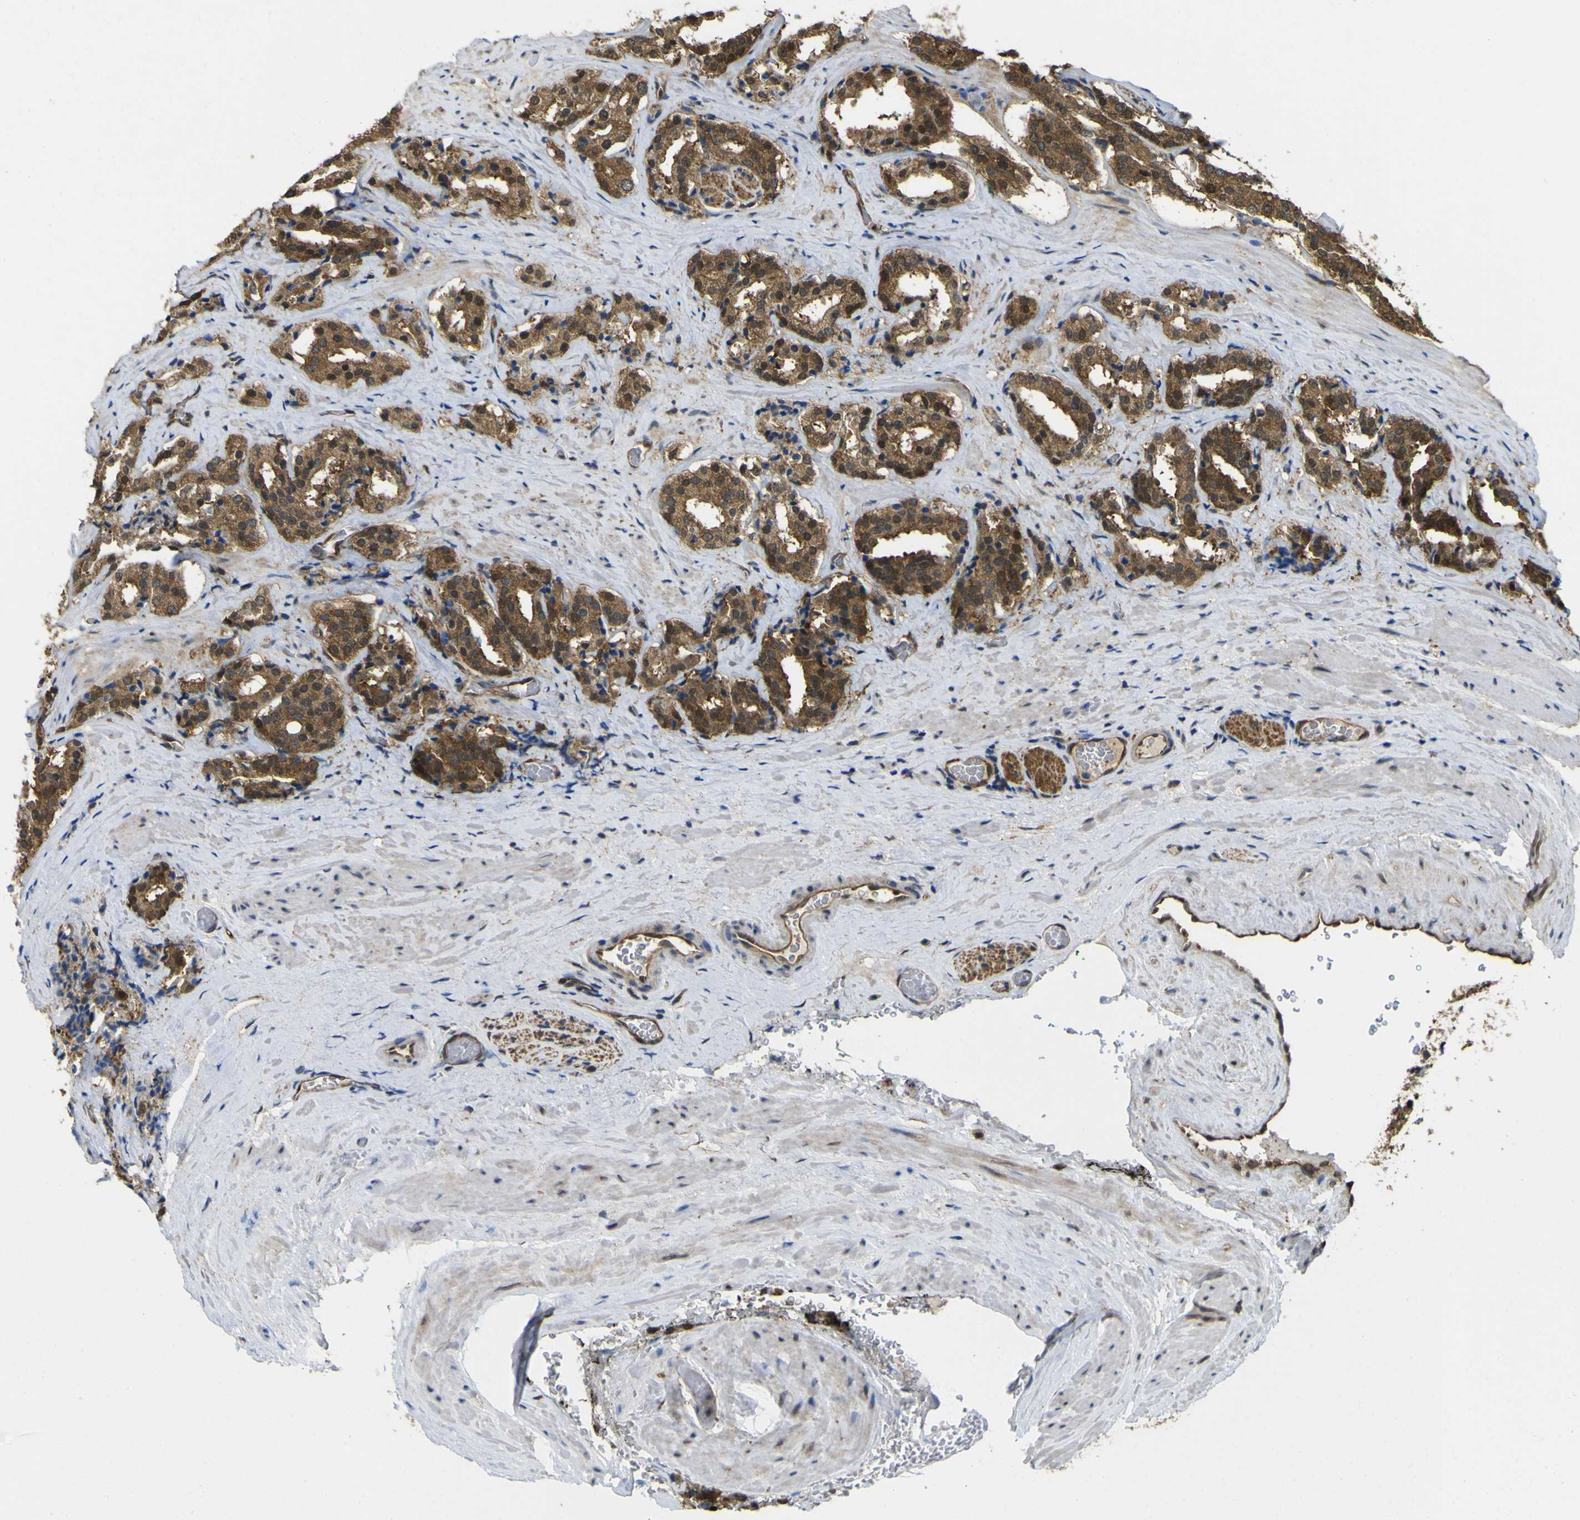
{"staining": {"intensity": "strong", "quantity": ">75%", "location": "cytoplasmic/membranous,nuclear"}, "tissue": "prostate cancer", "cell_type": "Tumor cells", "image_type": "cancer", "snomed": [{"axis": "morphology", "description": "Adenocarcinoma, High grade"}, {"axis": "topography", "description": "Prostate"}], "caption": "Prostate cancer tissue displays strong cytoplasmic/membranous and nuclear positivity in approximately >75% of tumor cells The staining was performed using DAB to visualize the protein expression in brown, while the nuclei were stained in blue with hematoxylin (Magnification: 20x).", "gene": "YWHAG", "patient": {"sex": "male", "age": 60}}